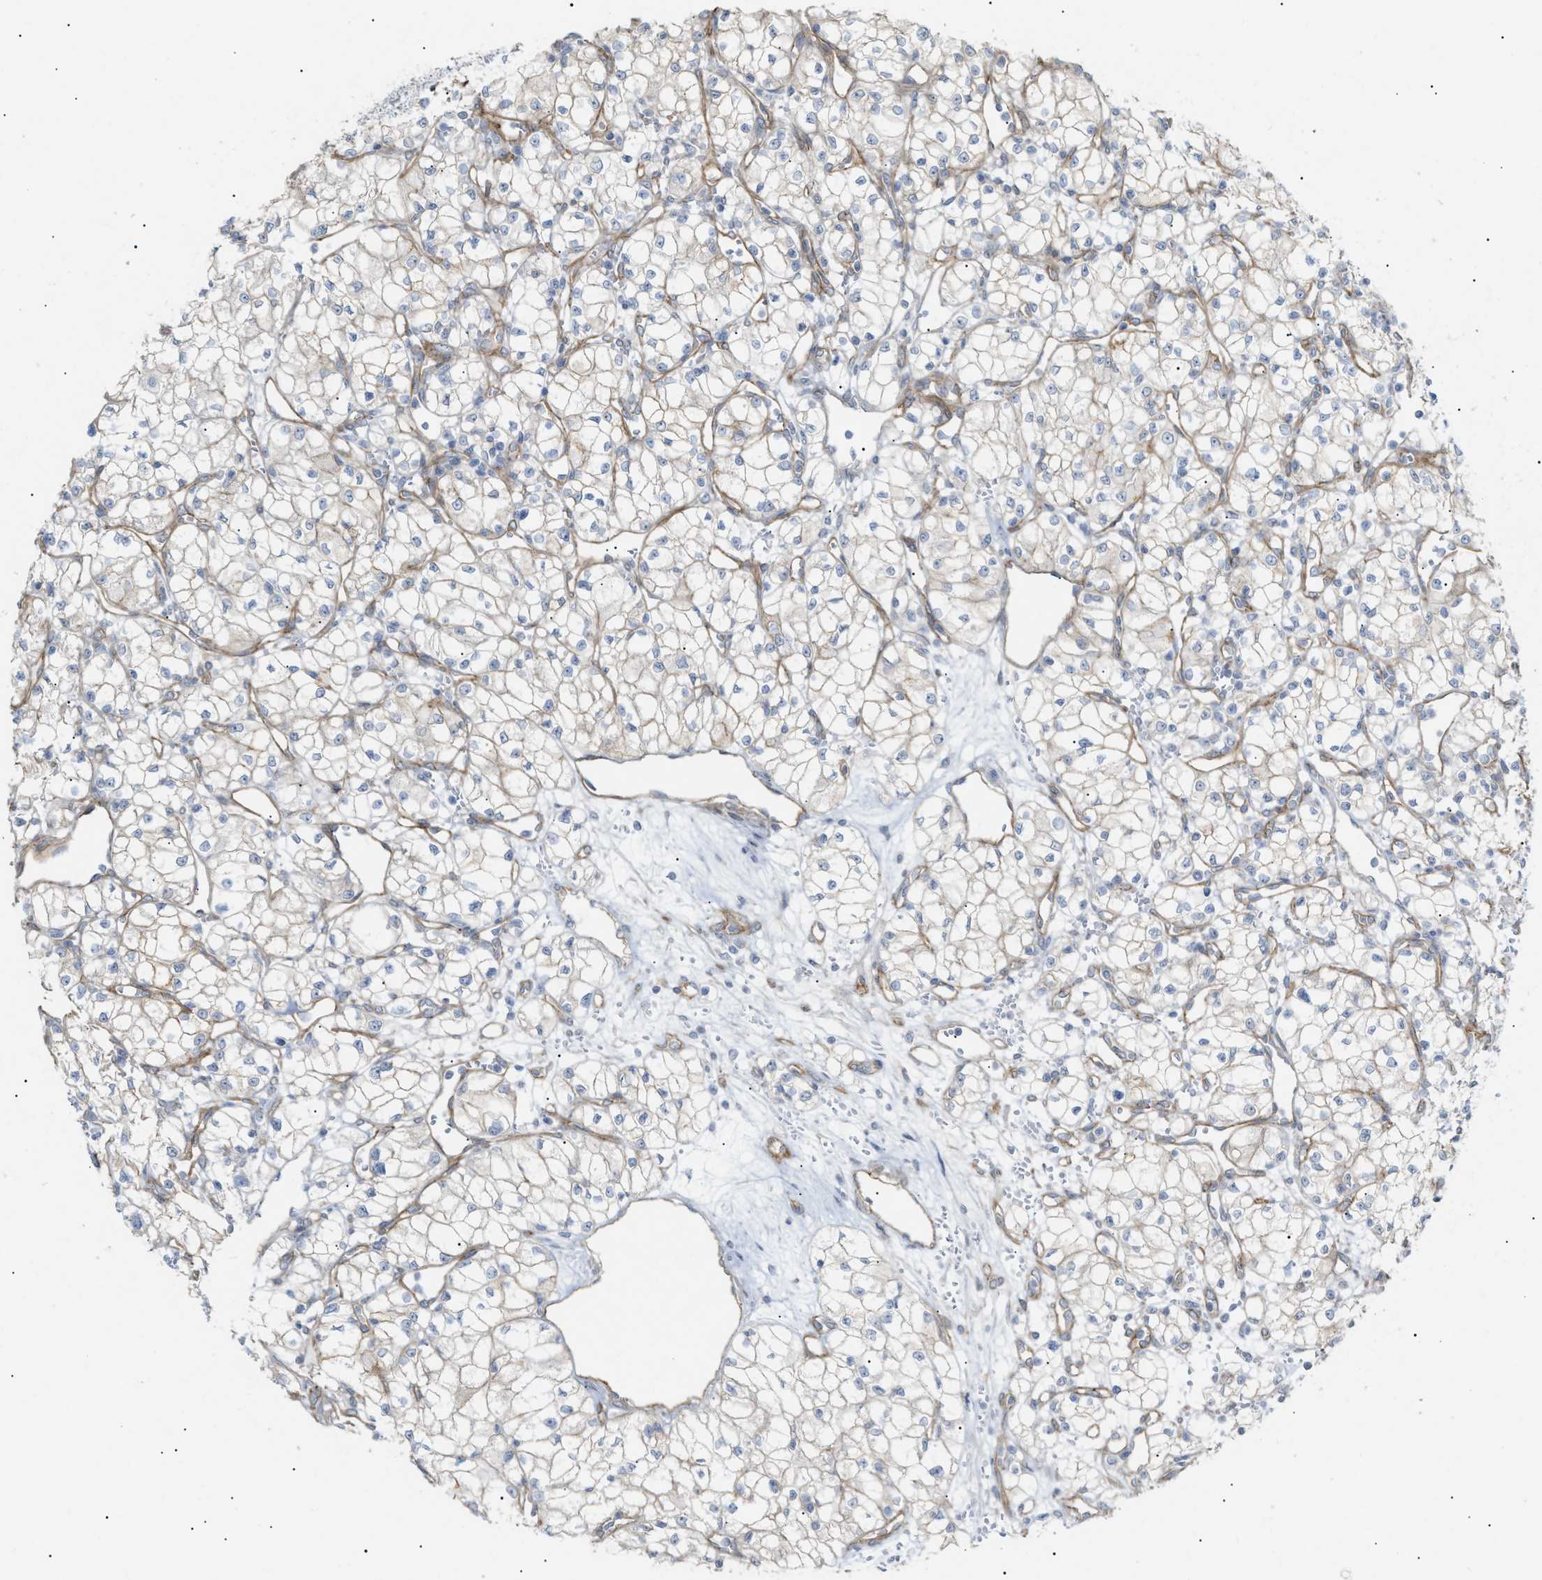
{"staining": {"intensity": "negative", "quantity": "none", "location": "none"}, "tissue": "renal cancer", "cell_type": "Tumor cells", "image_type": "cancer", "snomed": [{"axis": "morphology", "description": "Normal tissue, NOS"}, {"axis": "morphology", "description": "Adenocarcinoma, NOS"}, {"axis": "topography", "description": "Kidney"}], "caption": "Immunohistochemistry image of neoplastic tissue: renal cancer (adenocarcinoma) stained with DAB (3,3'-diaminobenzidine) shows no significant protein staining in tumor cells.", "gene": "ZFHX2", "patient": {"sex": "male", "age": 59}}